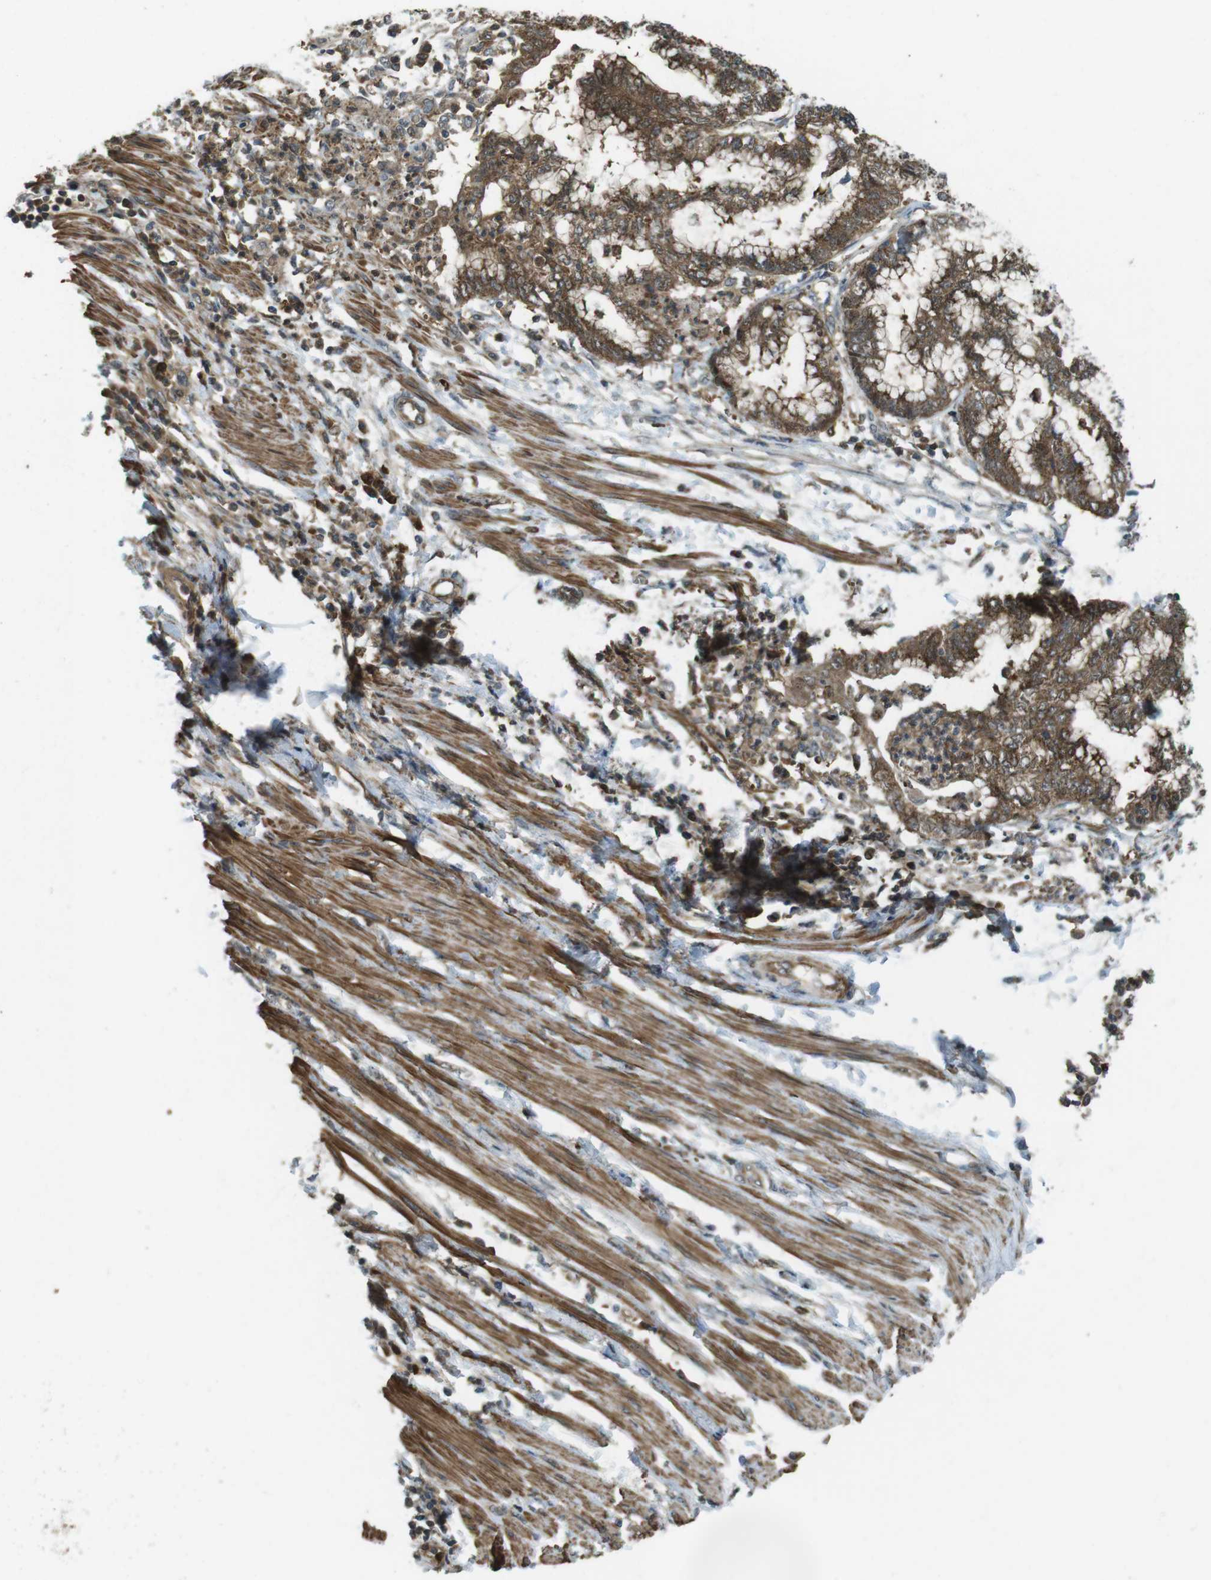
{"staining": {"intensity": "moderate", "quantity": ">75%", "location": "cytoplasmic/membranous"}, "tissue": "endometrial cancer", "cell_type": "Tumor cells", "image_type": "cancer", "snomed": [{"axis": "morphology", "description": "Necrosis, NOS"}, {"axis": "morphology", "description": "Adenocarcinoma, NOS"}, {"axis": "topography", "description": "Endometrium"}], "caption": "Immunohistochemical staining of human adenocarcinoma (endometrial) reveals medium levels of moderate cytoplasmic/membranous staining in about >75% of tumor cells.", "gene": "LRRC3B", "patient": {"sex": "female", "age": 79}}